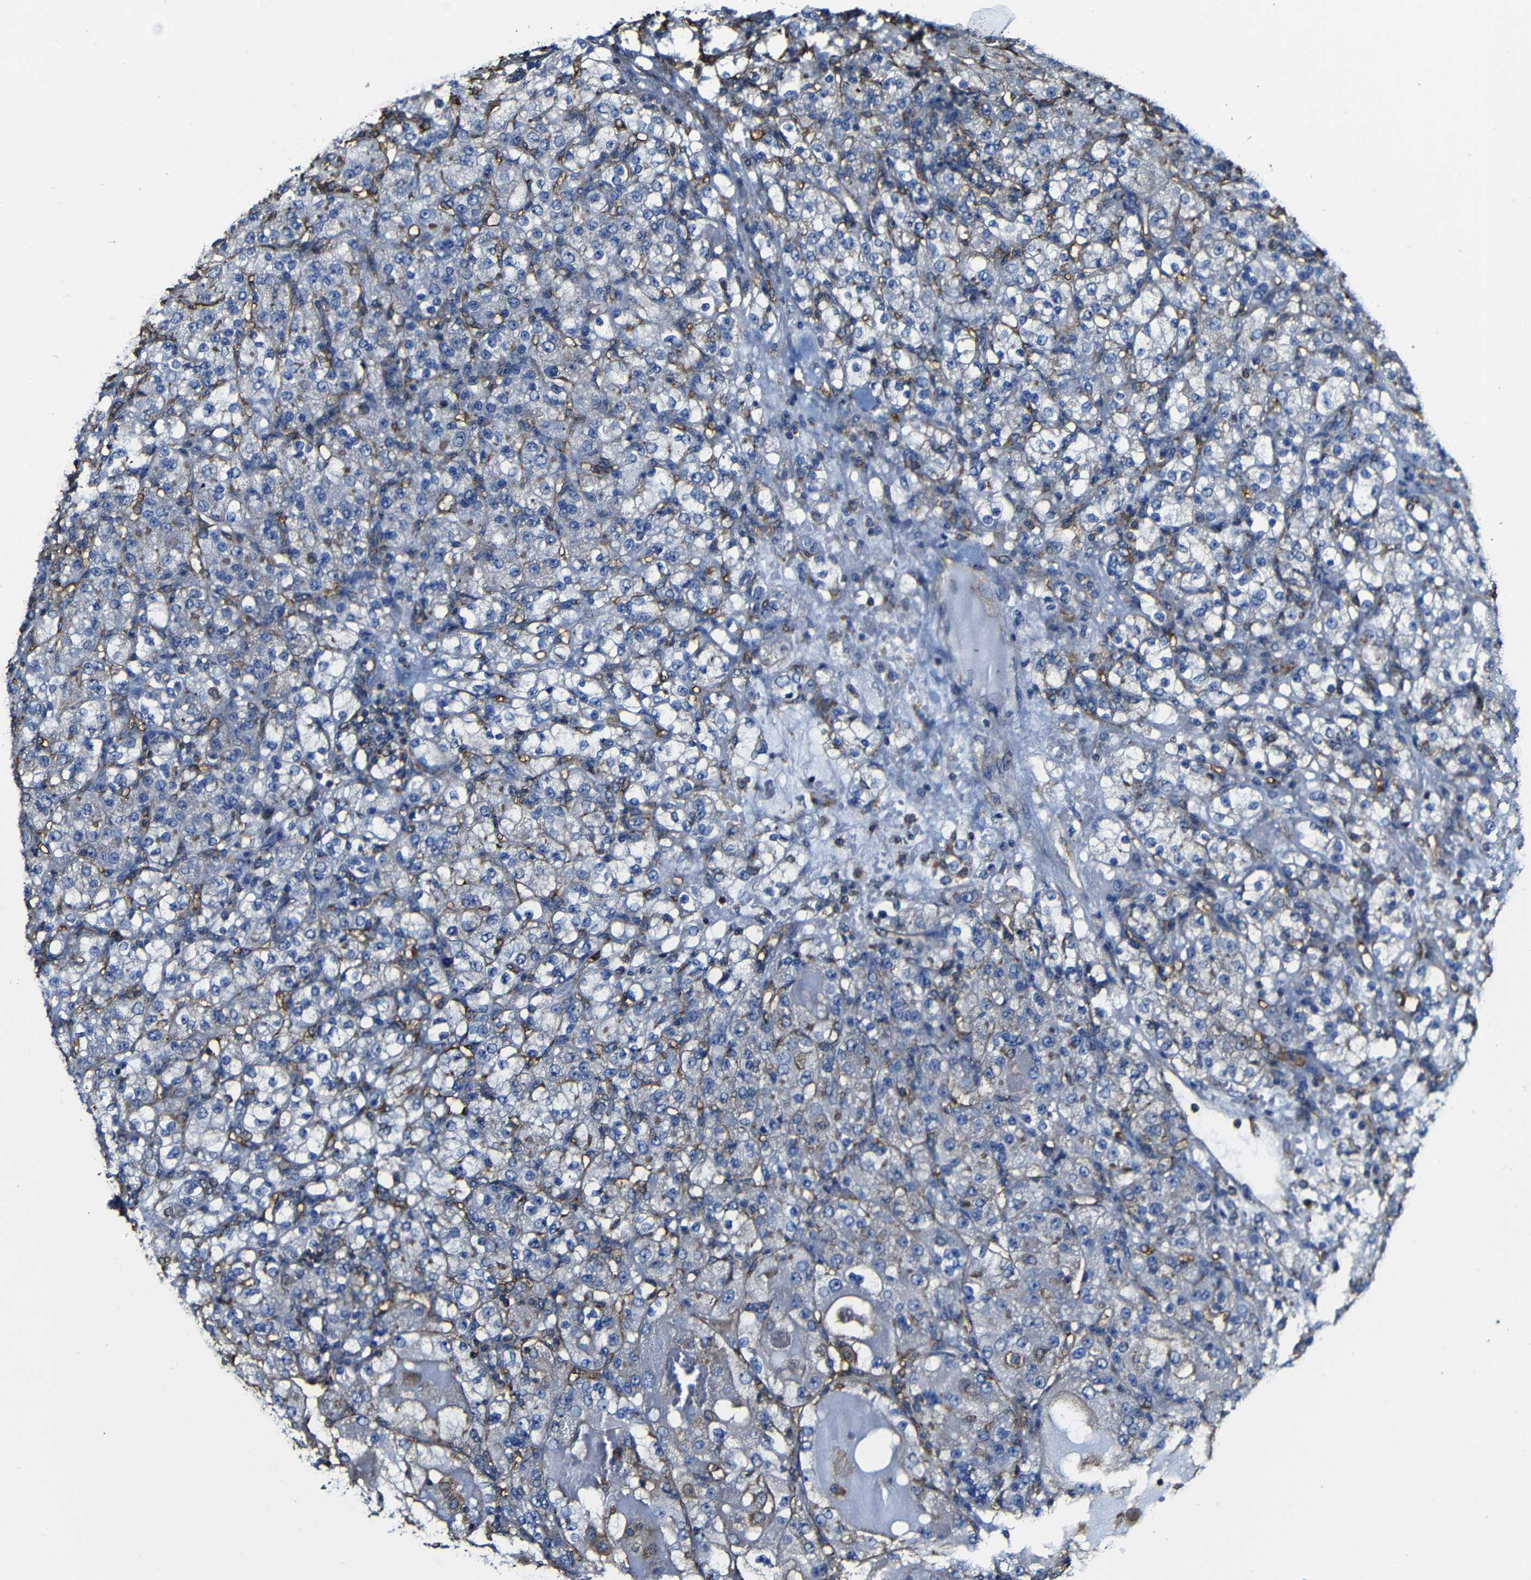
{"staining": {"intensity": "negative", "quantity": "none", "location": "none"}, "tissue": "renal cancer", "cell_type": "Tumor cells", "image_type": "cancer", "snomed": [{"axis": "morphology", "description": "Normal tissue, NOS"}, {"axis": "morphology", "description": "Adenocarcinoma, NOS"}, {"axis": "topography", "description": "Kidney"}], "caption": "High power microscopy histopathology image of an IHC image of renal cancer (adenocarcinoma), revealing no significant positivity in tumor cells.", "gene": "MSN", "patient": {"sex": "male", "age": 61}}